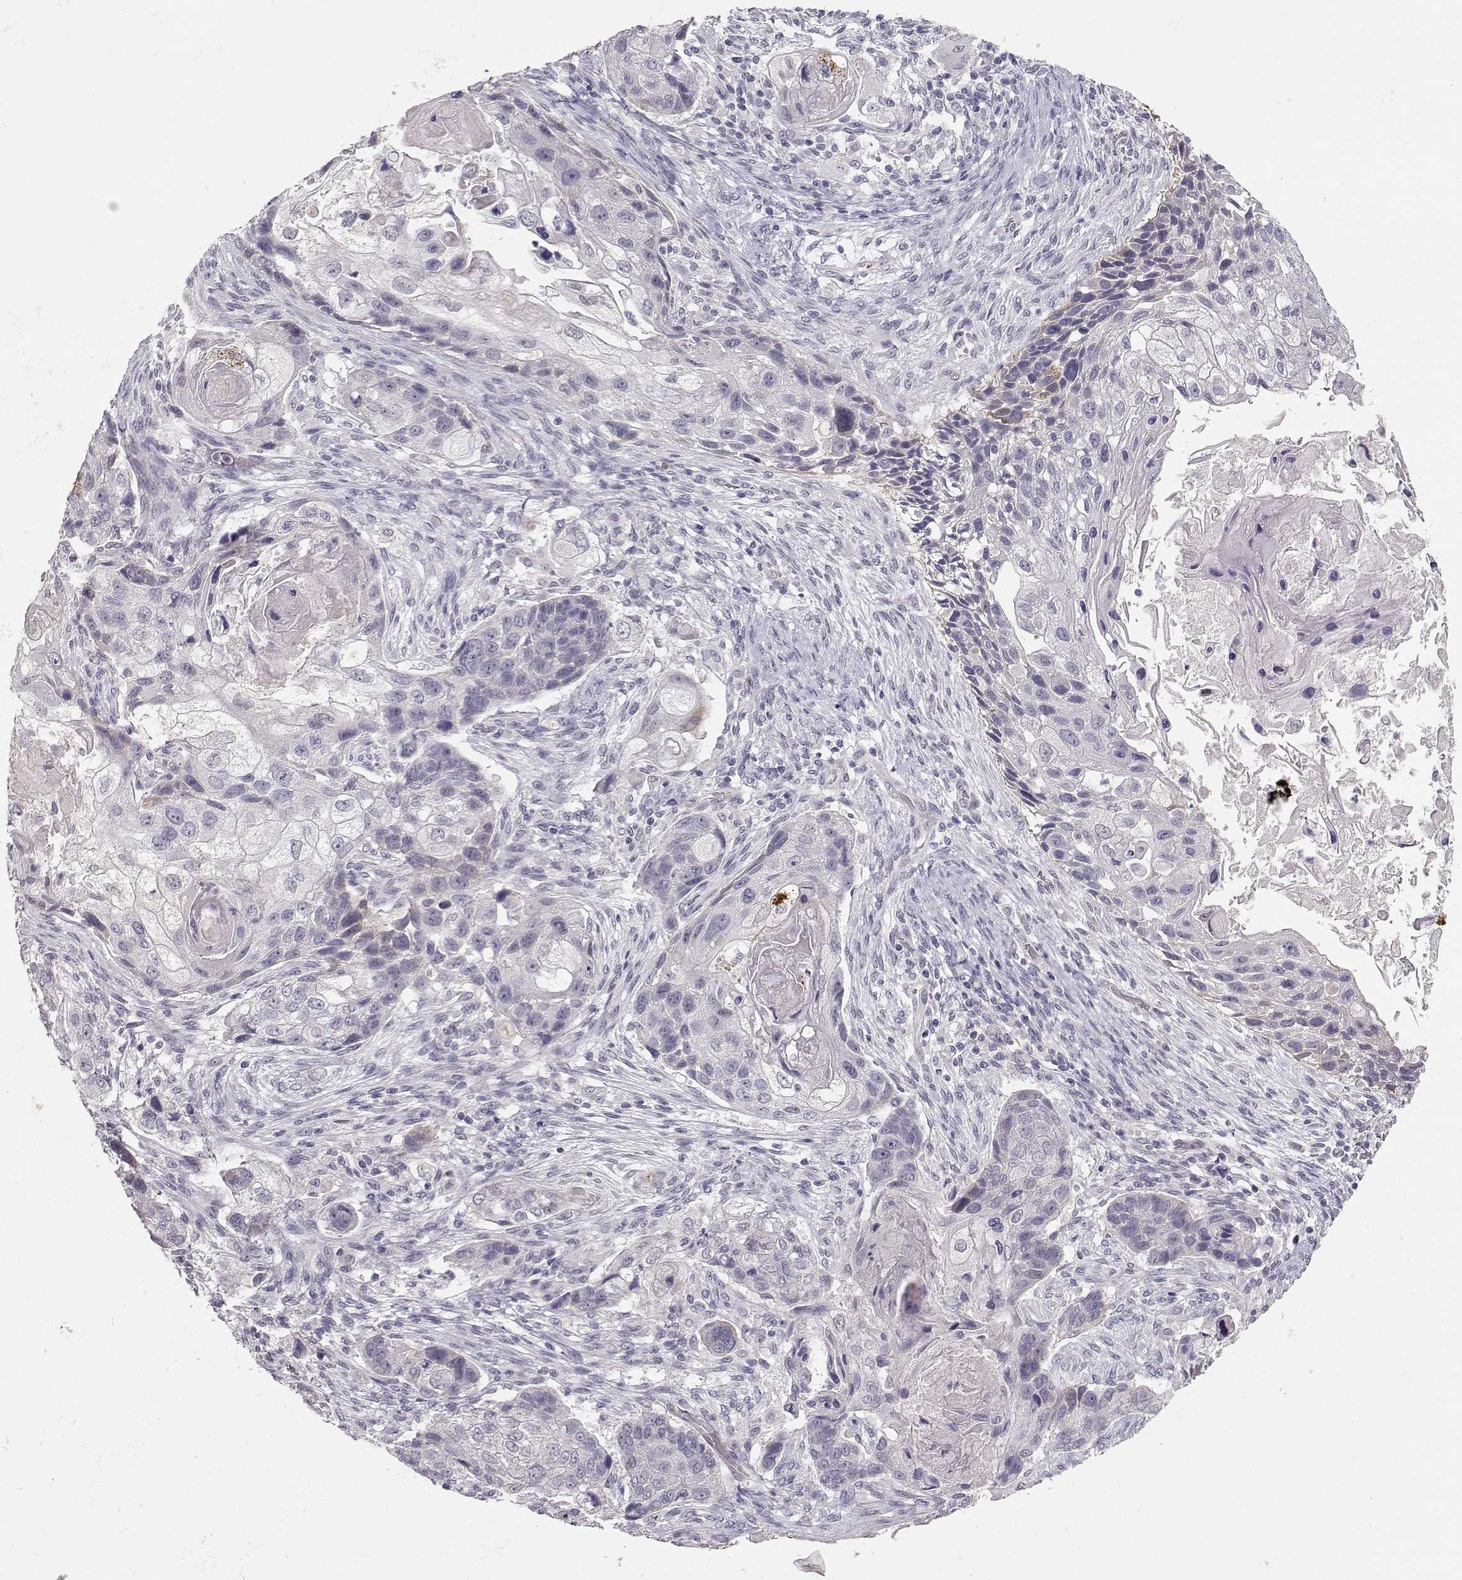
{"staining": {"intensity": "negative", "quantity": "none", "location": "none"}, "tissue": "lung cancer", "cell_type": "Tumor cells", "image_type": "cancer", "snomed": [{"axis": "morphology", "description": "Squamous cell carcinoma, NOS"}, {"axis": "topography", "description": "Lung"}], "caption": "Lung cancer was stained to show a protein in brown. There is no significant positivity in tumor cells. The staining is performed using DAB (3,3'-diaminobenzidine) brown chromogen with nuclei counter-stained in using hematoxylin.", "gene": "LAMA5", "patient": {"sex": "male", "age": 69}}